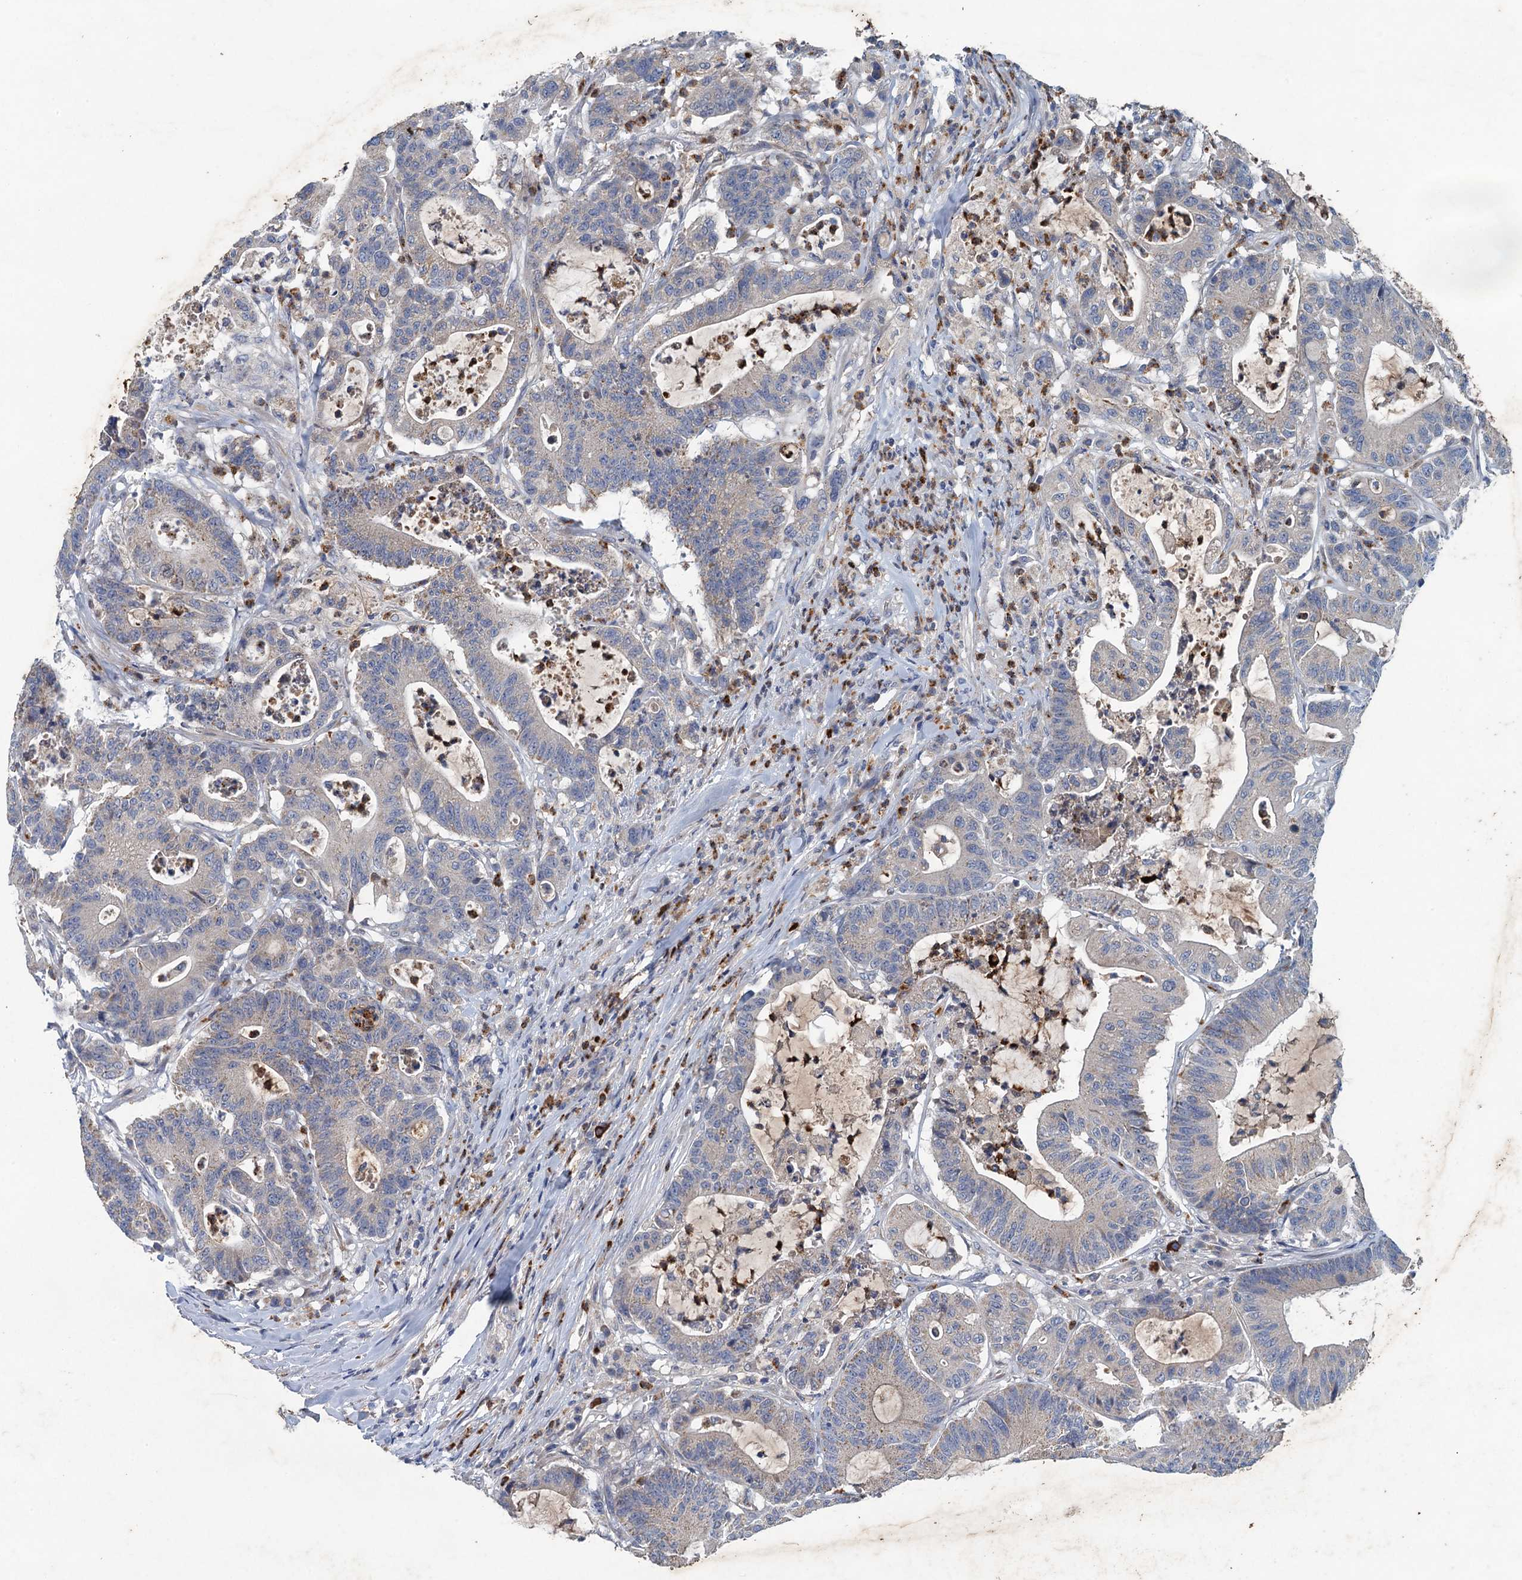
{"staining": {"intensity": "weak", "quantity": "<25%", "location": "cytoplasmic/membranous"}, "tissue": "colorectal cancer", "cell_type": "Tumor cells", "image_type": "cancer", "snomed": [{"axis": "morphology", "description": "Adenocarcinoma, NOS"}, {"axis": "topography", "description": "Colon"}], "caption": "High magnification brightfield microscopy of colorectal cancer stained with DAB (brown) and counterstained with hematoxylin (blue): tumor cells show no significant expression.", "gene": "TPCN1", "patient": {"sex": "female", "age": 84}}